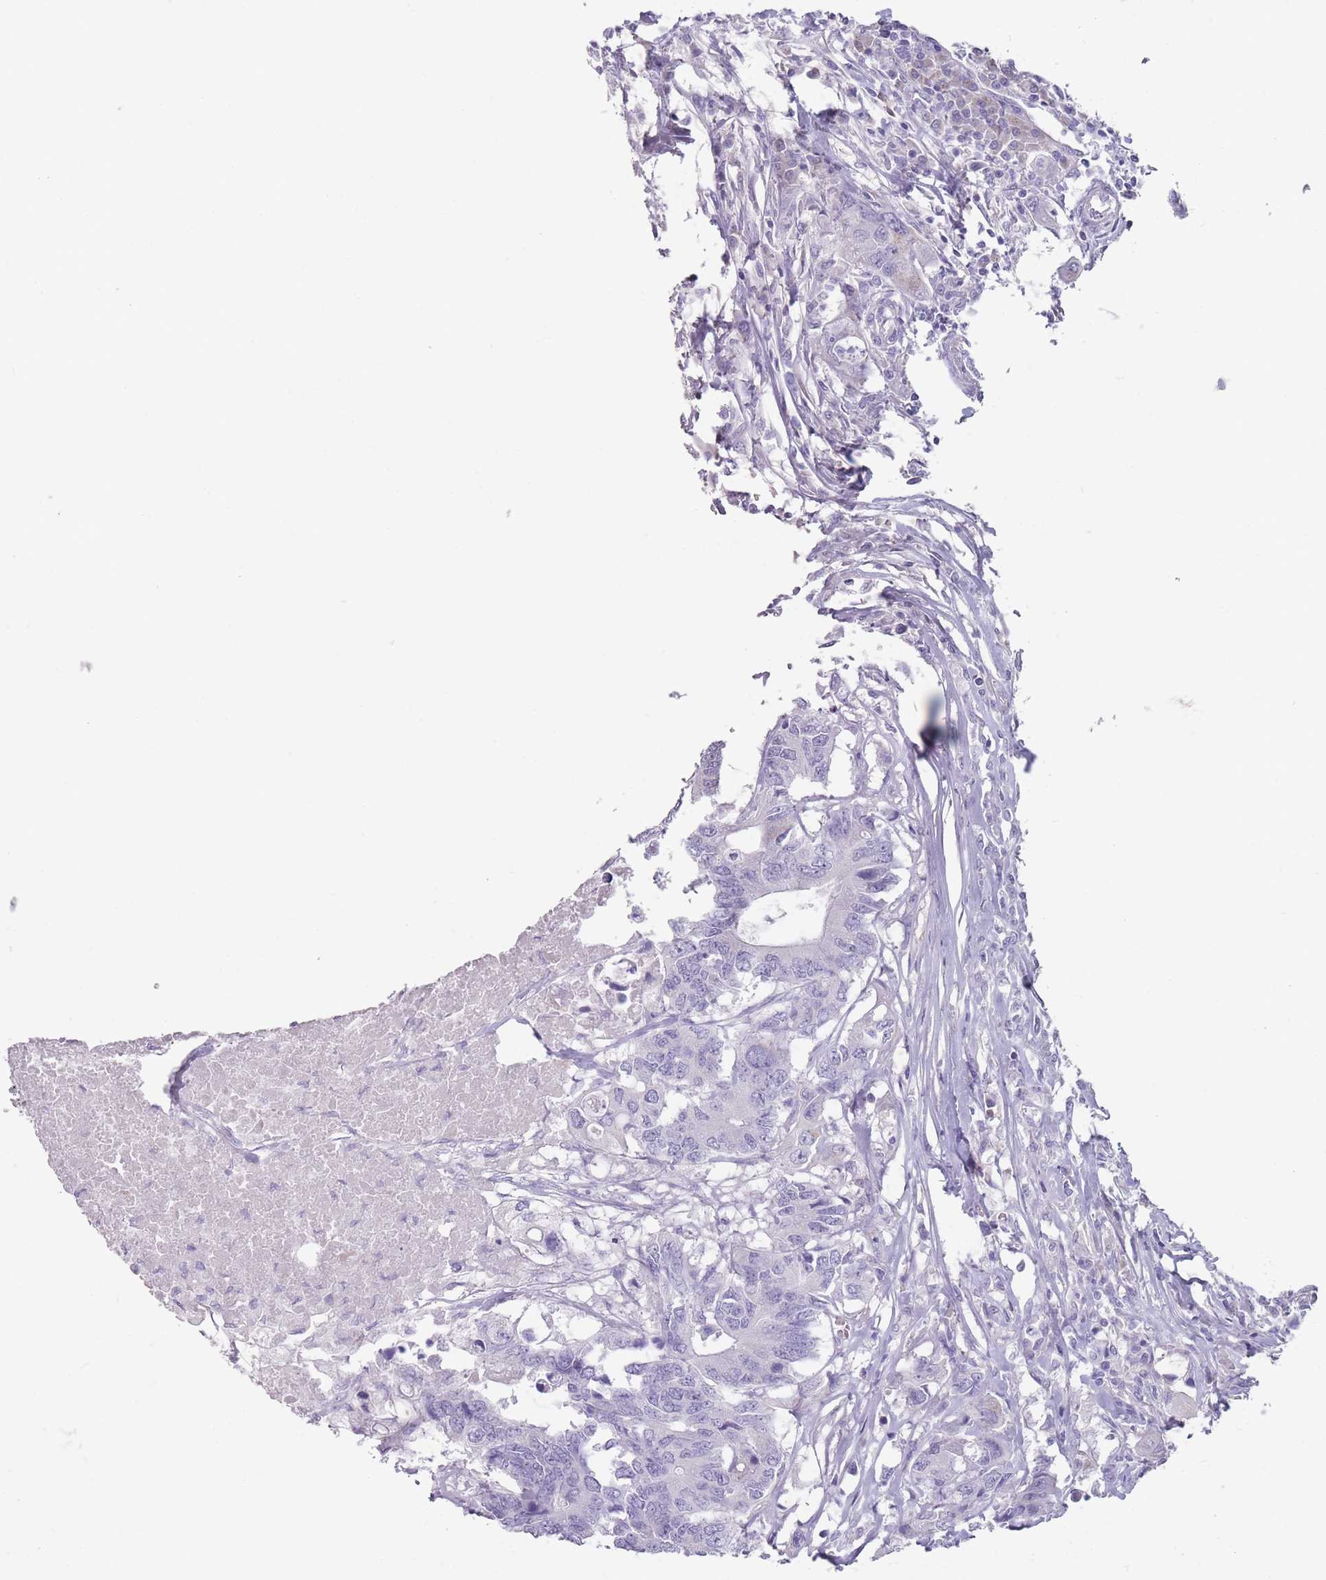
{"staining": {"intensity": "negative", "quantity": "none", "location": "none"}, "tissue": "colorectal cancer", "cell_type": "Tumor cells", "image_type": "cancer", "snomed": [{"axis": "morphology", "description": "Adenocarcinoma, NOS"}, {"axis": "topography", "description": "Colon"}], "caption": "DAB immunohistochemical staining of adenocarcinoma (colorectal) exhibits no significant positivity in tumor cells.", "gene": "PAIP2B", "patient": {"sex": "male", "age": 71}}